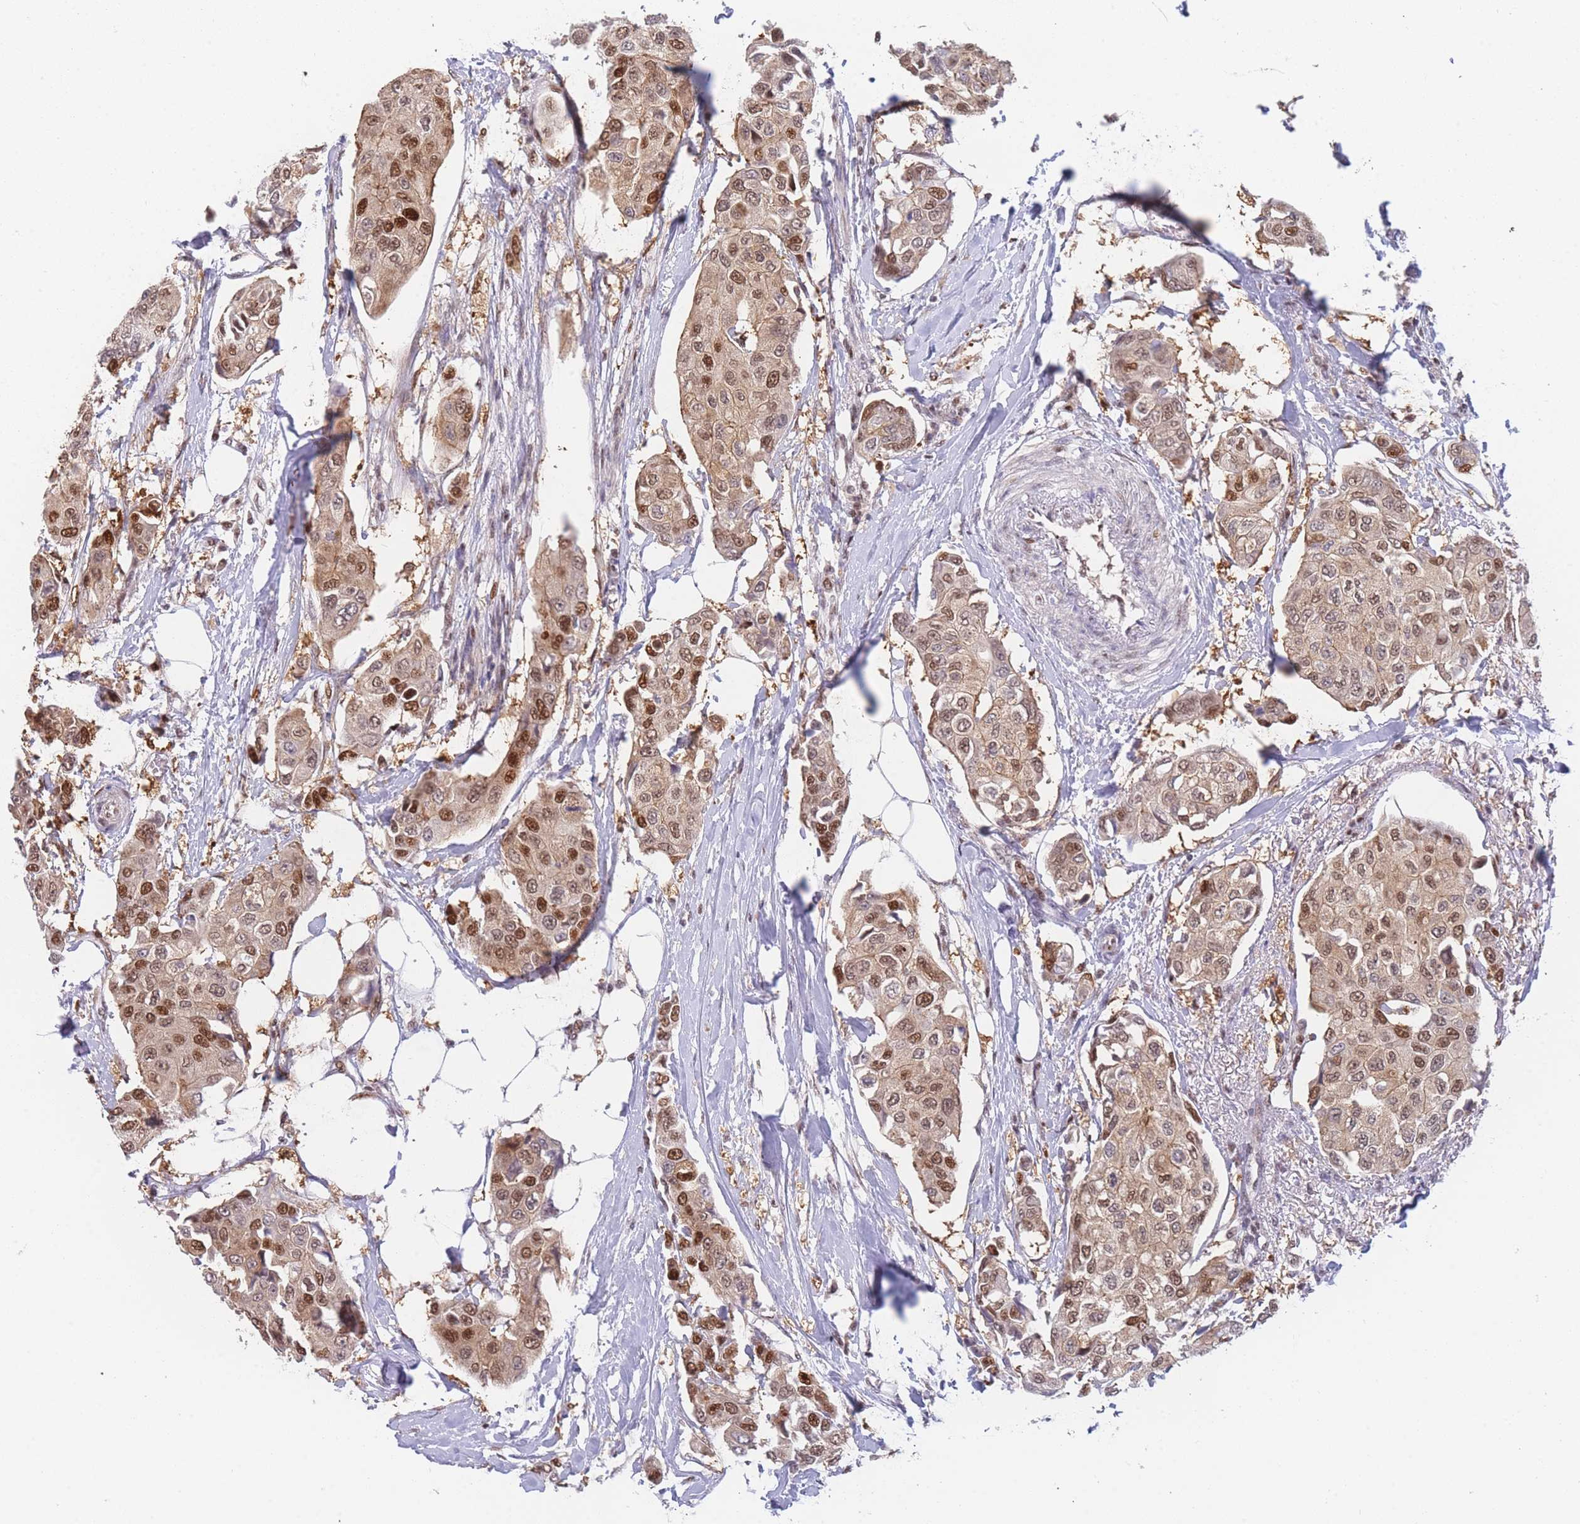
{"staining": {"intensity": "moderate", "quantity": ">75%", "location": "nuclear"}, "tissue": "breast cancer", "cell_type": "Tumor cells", "image_type": "cancer", "snomed": [{"axis": "morphology", "description": "Duct carcinoma"}, {"axis": "topography", "description": "Breast"}], "caption": "Immunohistochemistry (DAB) staining of infiltrating ductal carcinoma (breast) exhibits moderate nuclear protein expression in approximately >75% of tumor cells.", "gene": "DEAF1", "patient": {"sex": "female", "age": 80}}